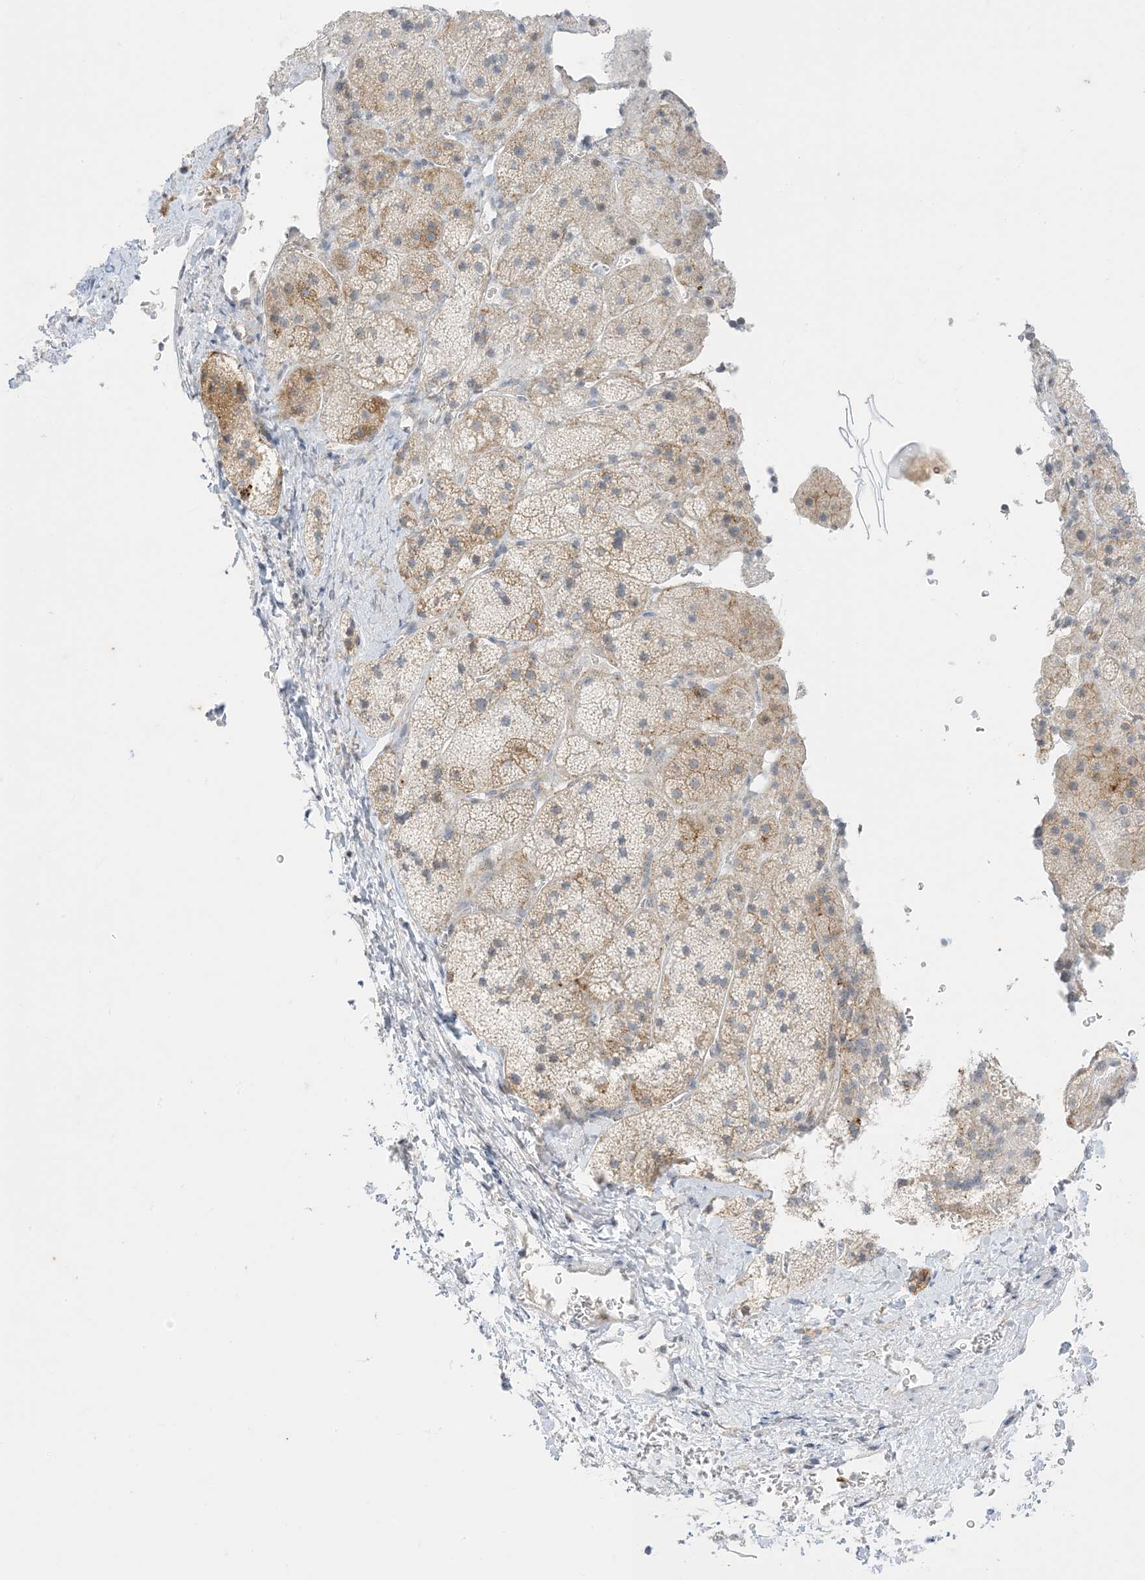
{"staining": {"intensity": "moderate", "quantity": ">75%", "location": "cytoplasmic/membranous"}, "tissue": "adrenal gland", "cell_type": "Glandular cells", "image_type": "normal", "snomed": [{"axis": "morphology", "description": "Normal tissue, NOS"}, {"axis": "topography", "description": "Adrenal gland"}], "caption": "DAB (3,3'-diaminobenzidine) immunohistochemical staining of unremarkable human adrenal gland displays moderate cytoplasmic/membranous protein staining in about >75% of glandular cells.", "gene": "RAC1", "patient": {"sex": "female", "age": 44}}